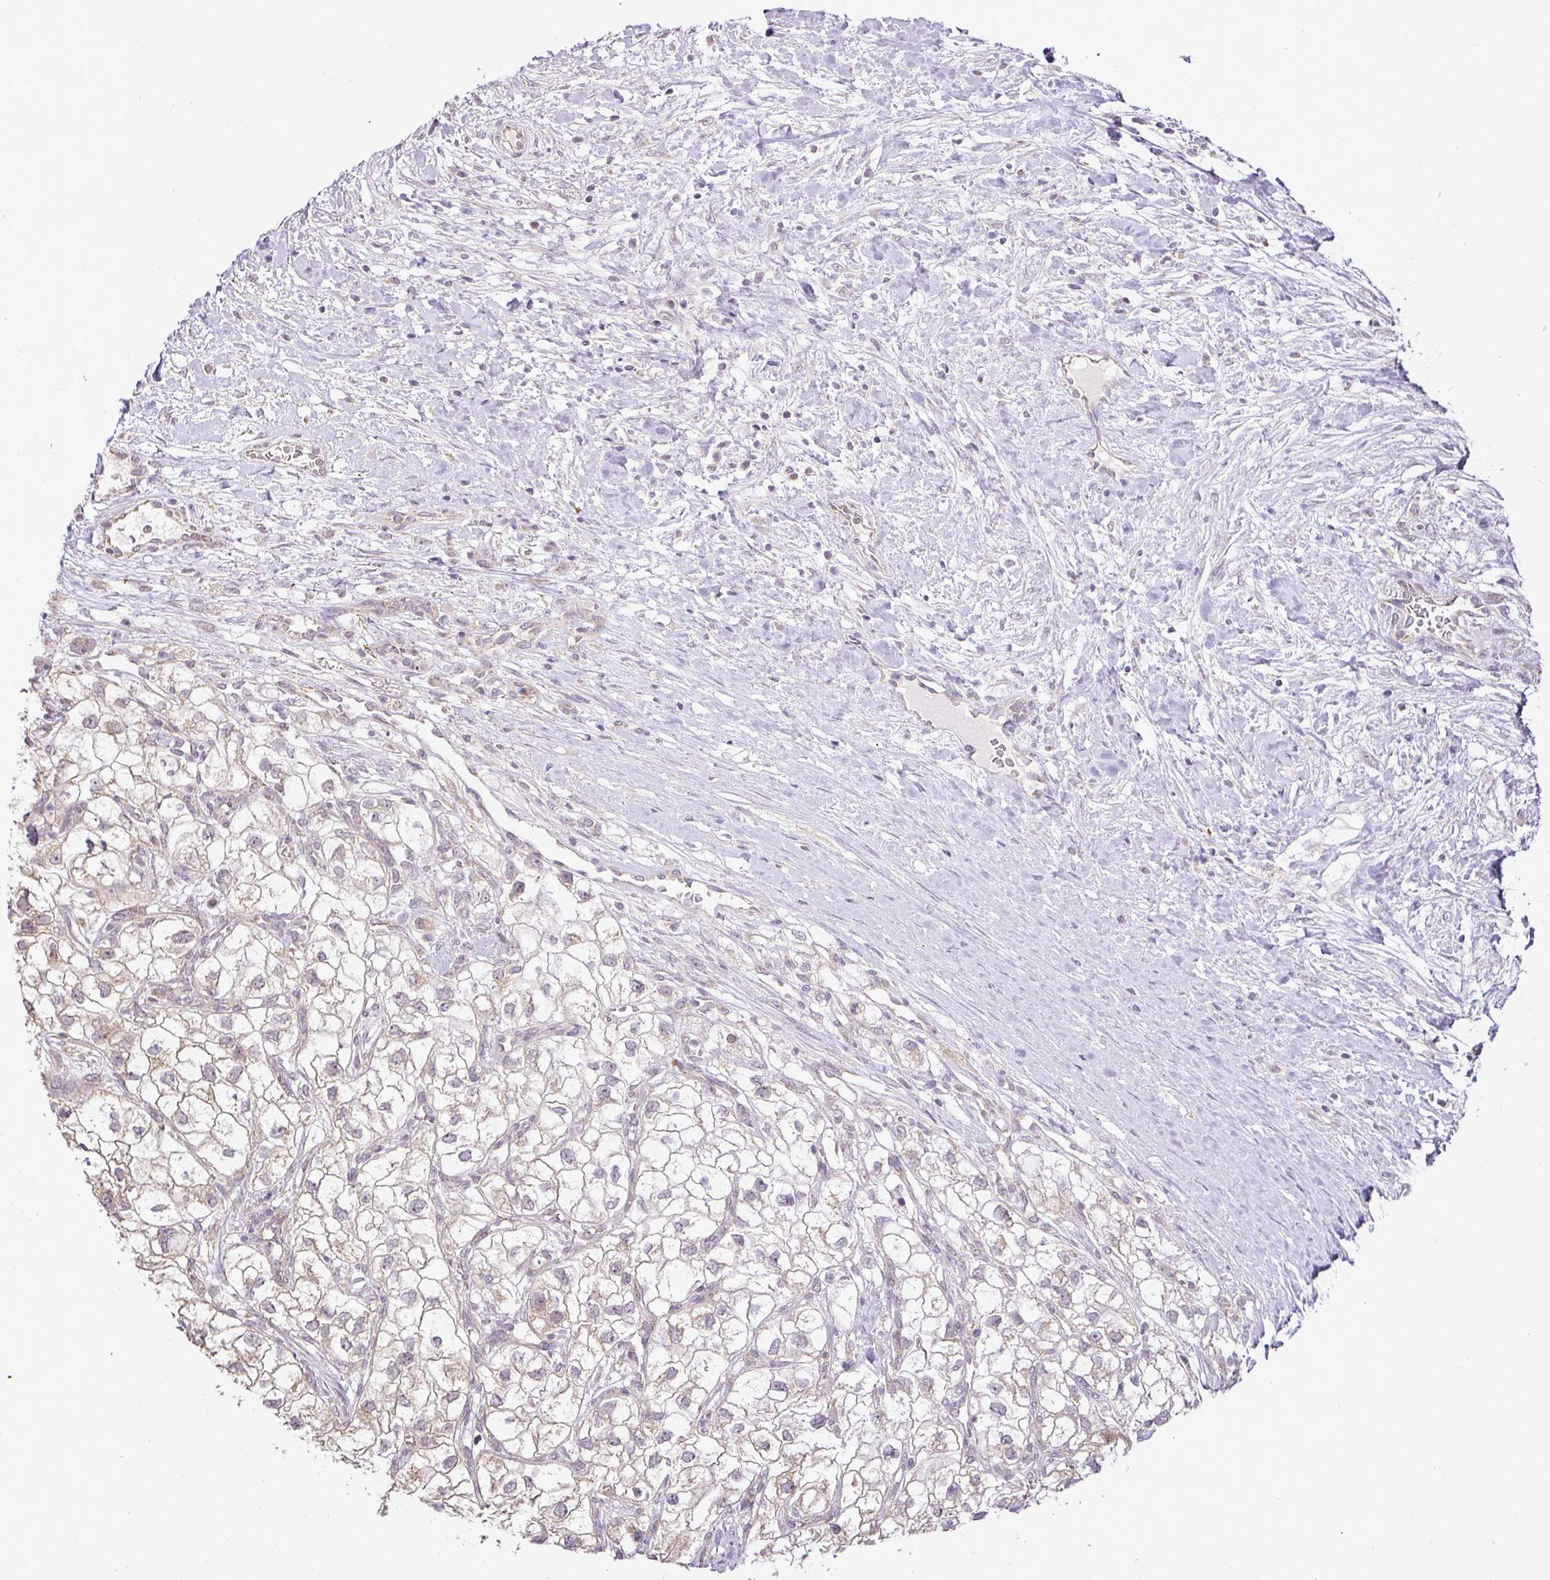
{"staining": {"intensity": "negative", "quantity": "none", "location": "none"}, "tissue": "renal cancer", "cell_type": "Tumor cells", "image_type": "cancer", "snomed": [{"axis": "morphology", "description": "Adenocarcinoma, NOS"}, {"axis": "topography", "description": "Kidney"}], "caption": "Photomicrograph shows no significant protein positivity in tumor cells of adenocarcinoma (renal). (Immunohistochemistry (ihc), brightfield microscopy, high magnification).", "gene": "MYOM2", "patient": {"sex": "male", "age": 59}}